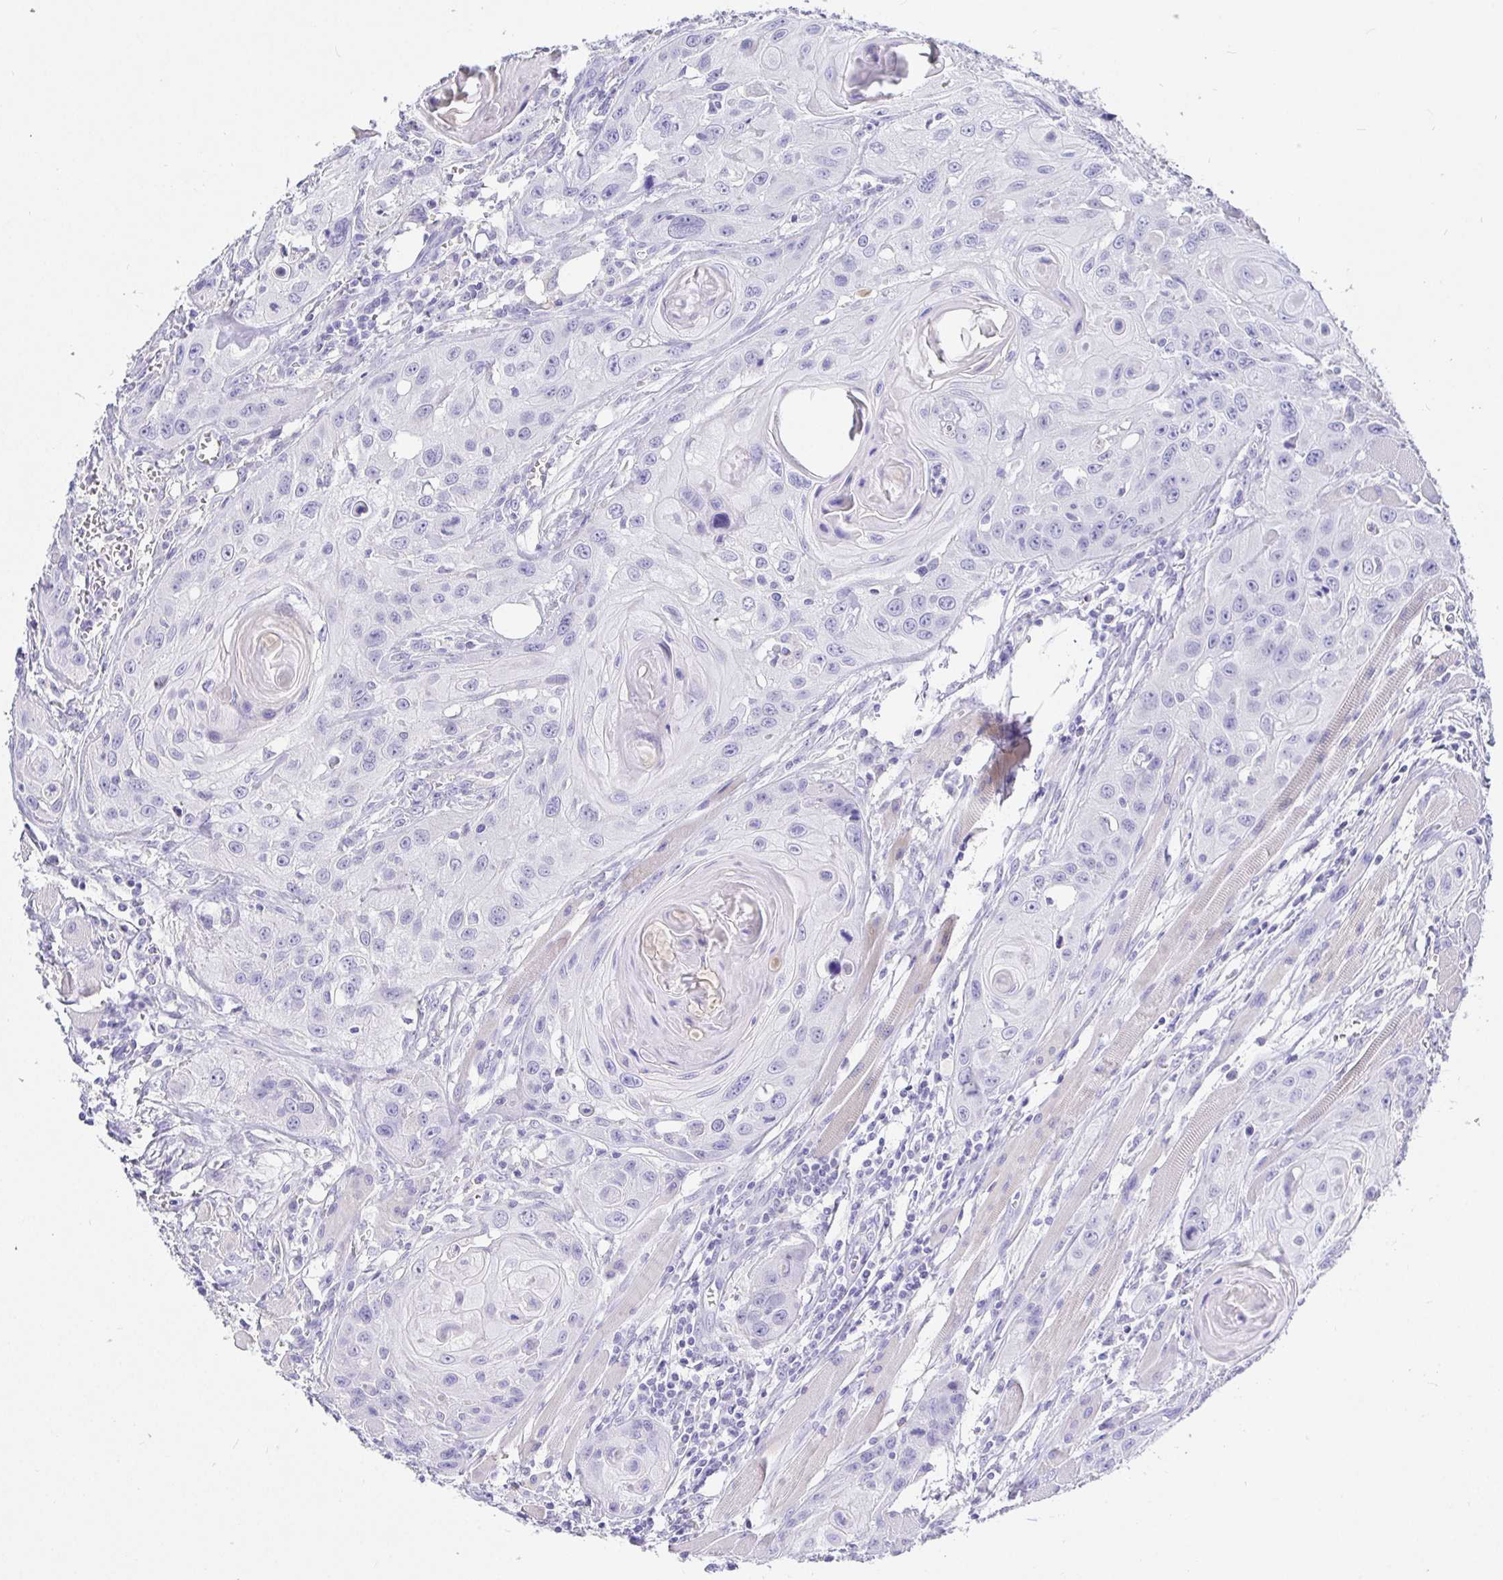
{"staining": {"intensity": "negative", "quantity": "none", "location": "none"}, "tissue": "head and neck cancer", "cell_type": "Tumor cells", "image_type": "cancer", "snomed": [{"axis": "morphology", "description": "Squamous cell carcinoma, NOS"}, {"axis": "topography", "description": "Oral tissue"}, {"axis": "topography", "description": "Head-Neck"}], "caption": "Protein analysis of squamous cell carcinoma (head and neck) reveals no significant expression in tumor cells. (Stains: DAB IHC with hematoxylin counter stain, Microscopy: brightfield microscopy at high magnification).", "gene": "TPTE", "patient": {"sex": "male", "age": 58}}